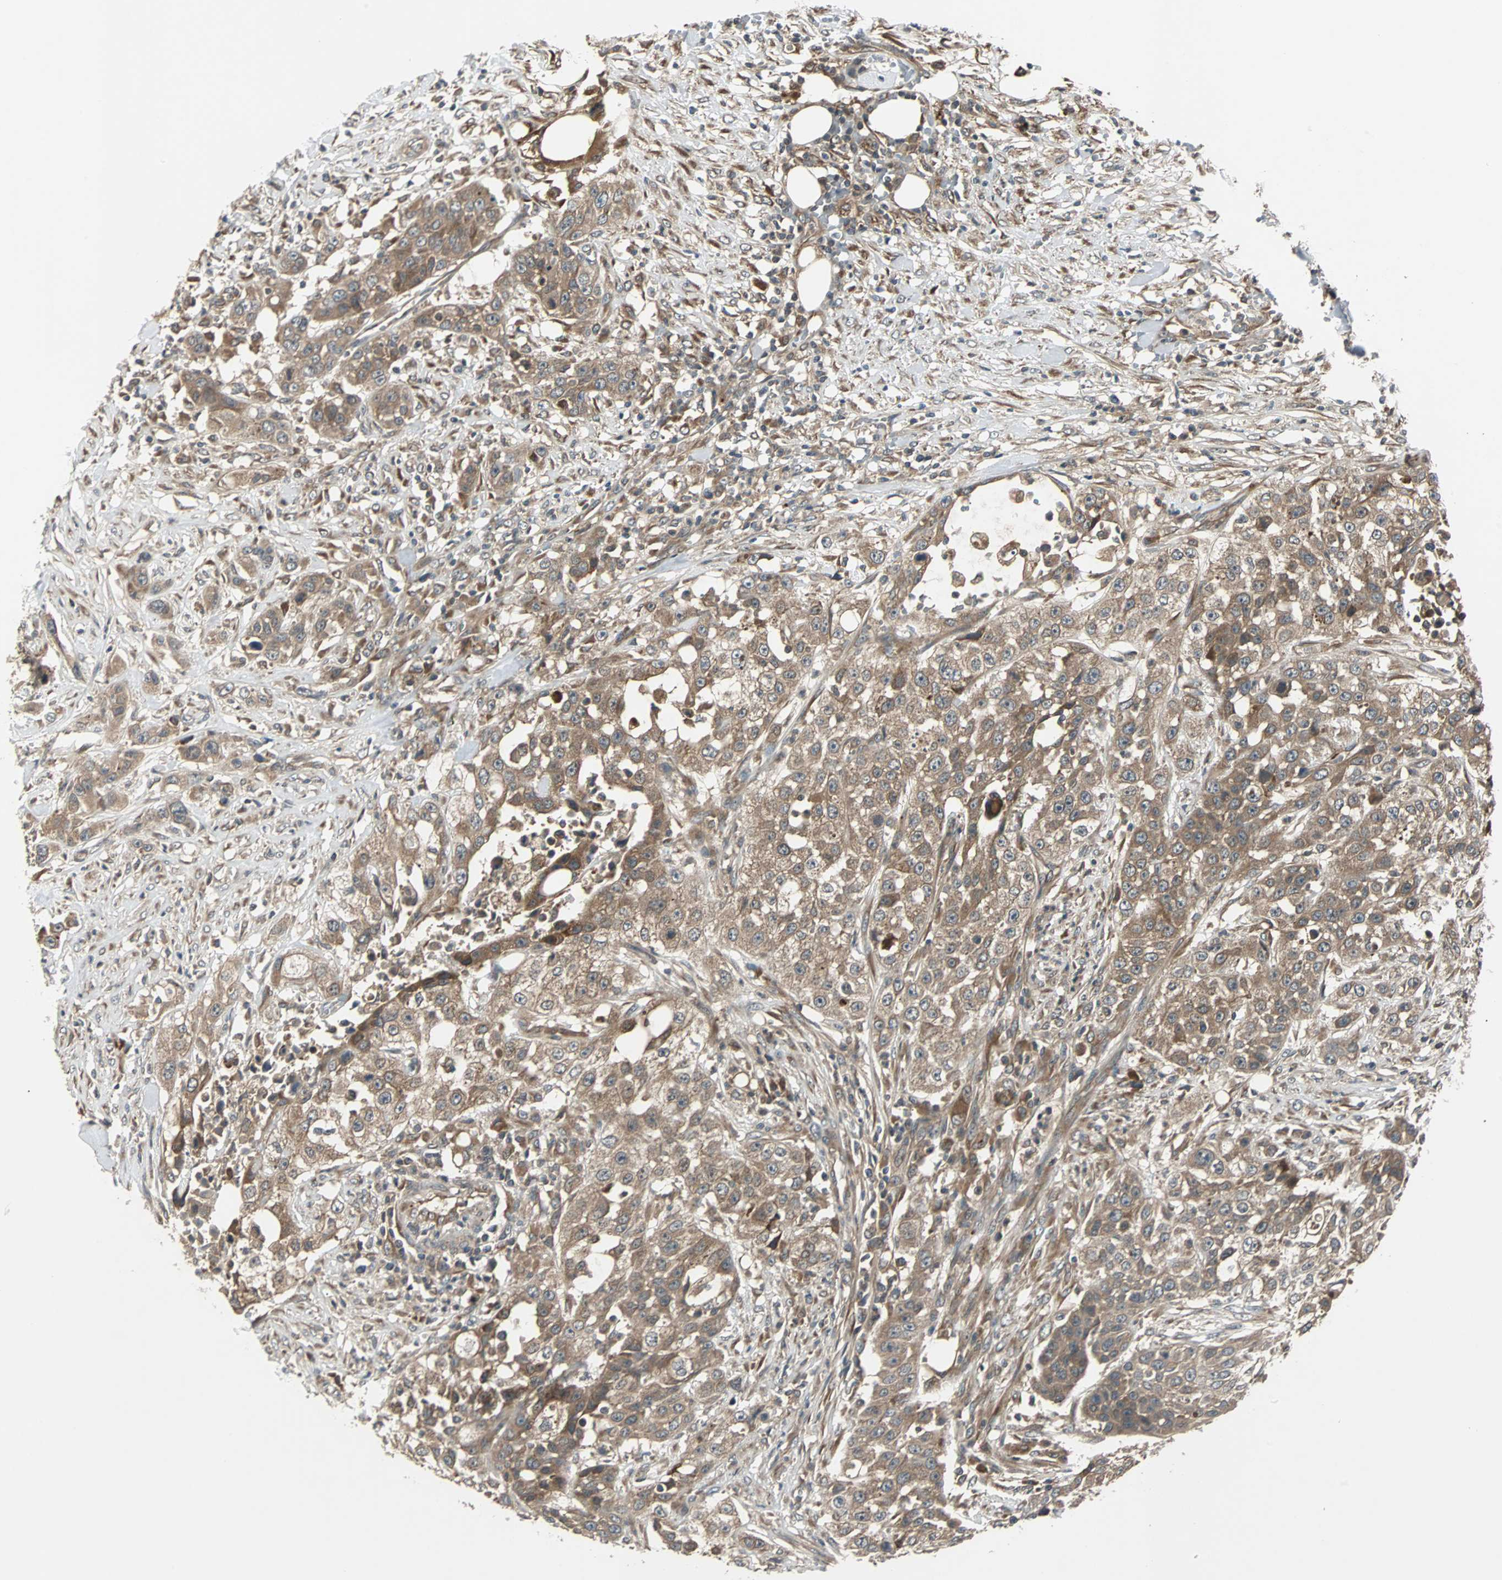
{"staining": {"intensity": "moderate", "quantity": ">75%", "location": "cytoplasmic/membranous"}, "tissue": "urothelial cancer", "cell_type": "Tumor cells", "image_type": "cancer", "snomed": [{"axis": "morphology", "description": "Urothelial carcinoma, High grade"}, {"axis": "topography", "description": "Urinary bladder"}], "caption": "The micrograph exhibits immunohistochemical staining of urothelial cancer. There is moderate cytoplasmic/membranous expression is present in about >75% of tumor cells.", "gene": "ARF1", "patient": {"sex": "male", "age": 74}}